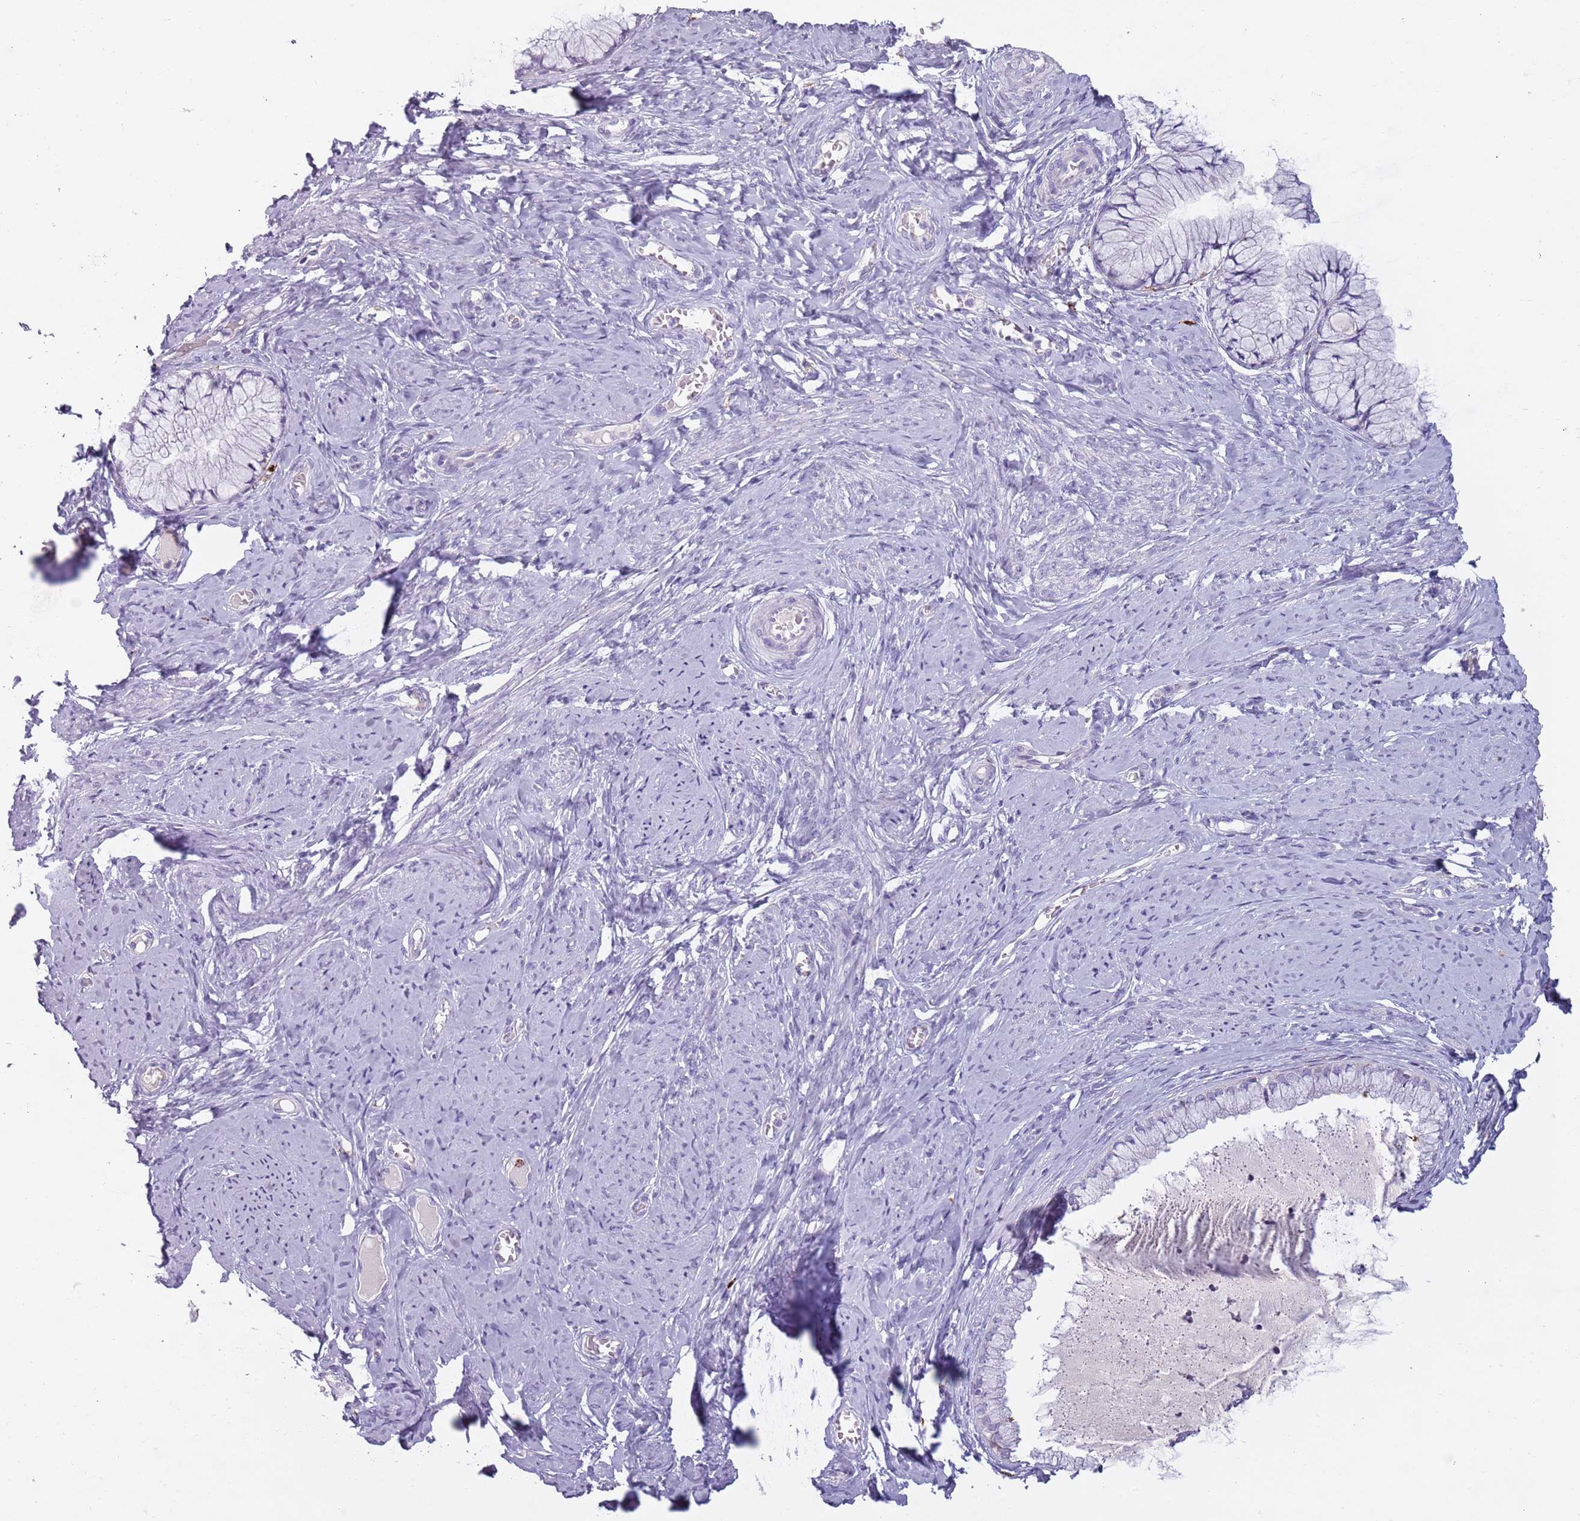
{"staining": {"intensity": "negative", "quantity": "none", "location": "none"}, "tissue": "cervix", "cell_type": "Glandular cells", "image_type": "normal", "snomed": [{"axis": "morphology", "description": "Normal tissue, NOS"}, {"axis": "topography", "description": "Cervix"}], "caption": "A high-resolution histopathology image shows immunohistochemistry staining of normal cervix, which reveals no significant staining in glandular cells.", "gene": "NWD2", "patient": {"sex": "female", "age": 42}}